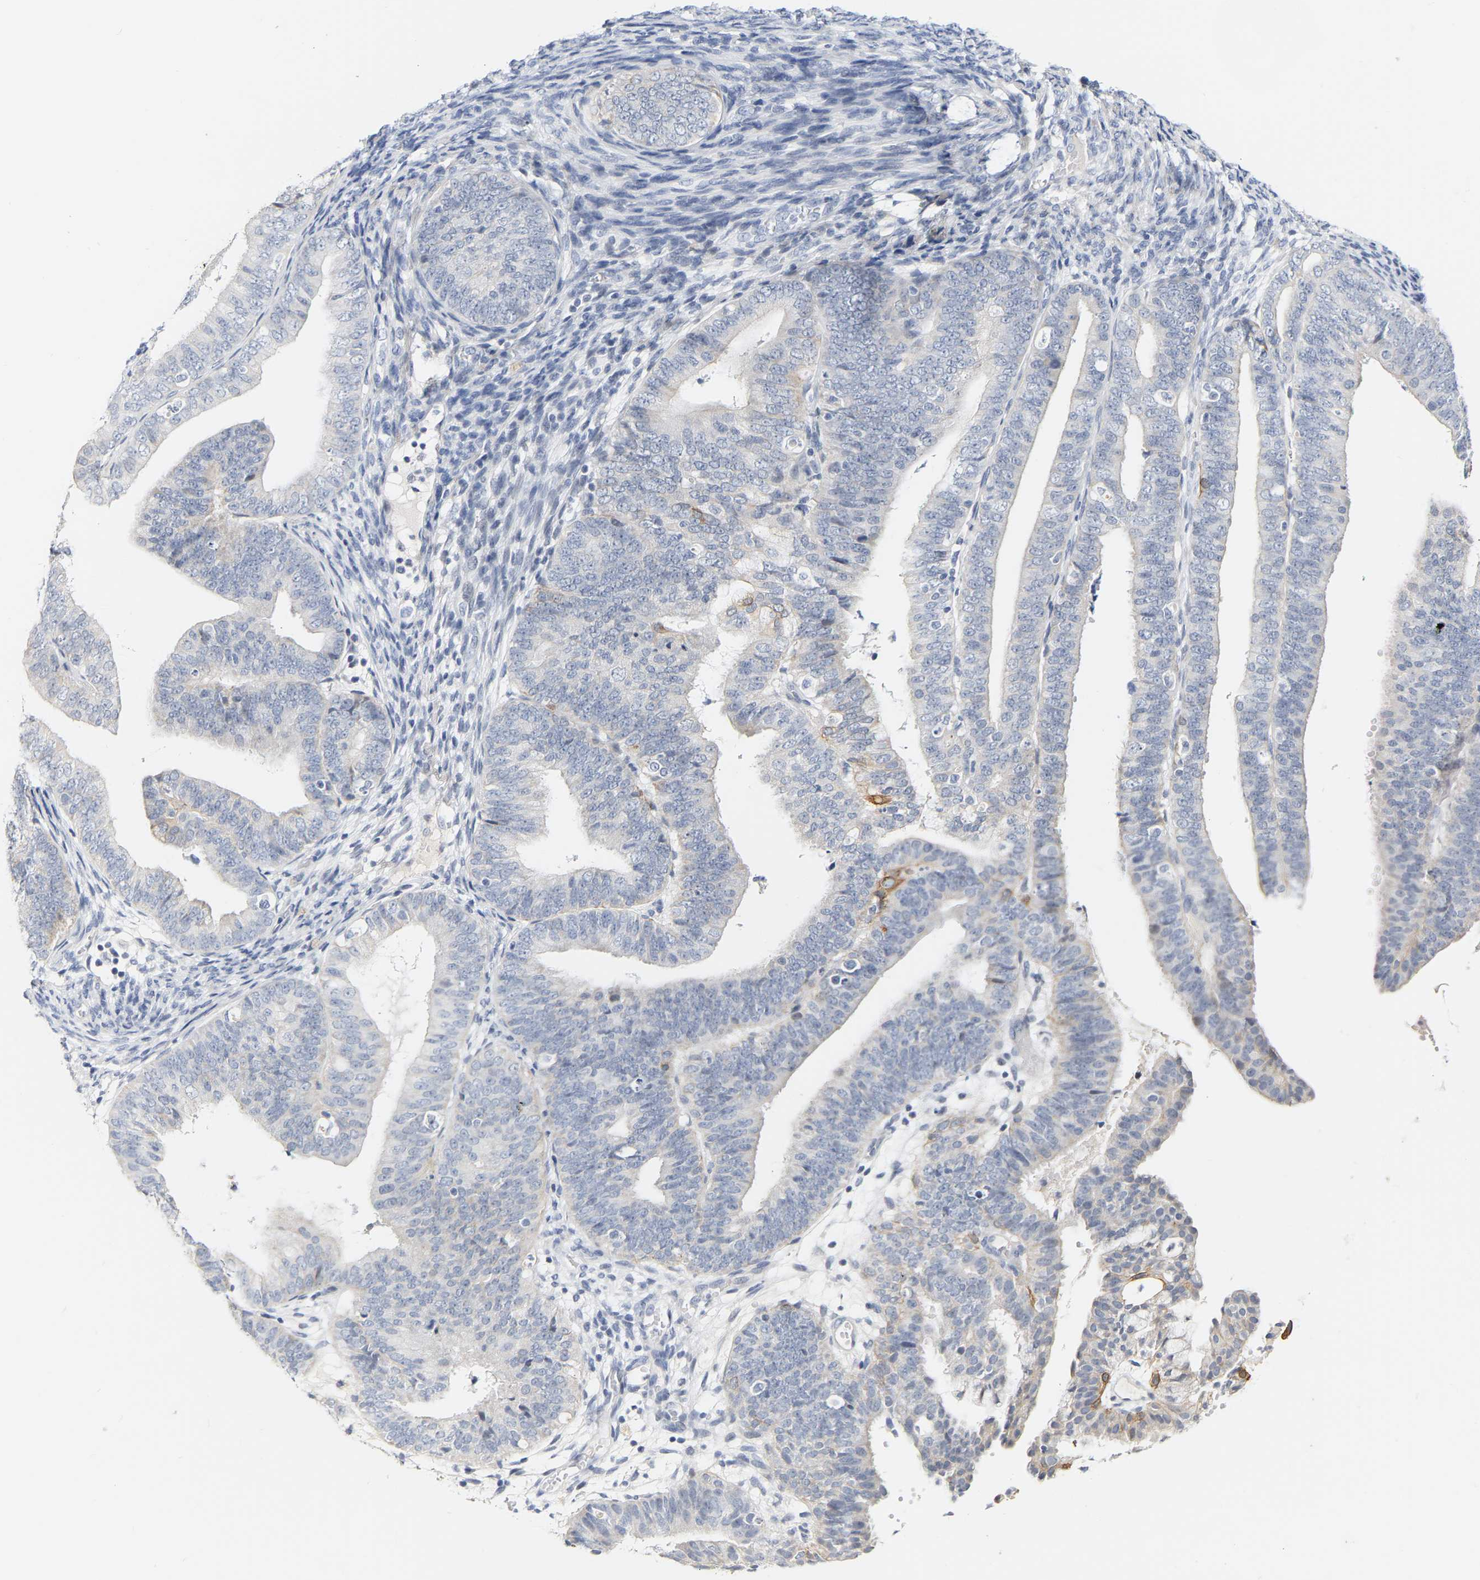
{"staining": {"intensity": "negative", "quantity": "none", "location": "none"}, "tissue": "endometrial cancer", "cell_type": "Tumor cells", "image_type": "cancer", "snomed": [{"axis": "morphology", "description": "Adenocarcinoma, NOS"}, {"axis": "topography", "description": "Endometrium"}], "caption": "Tumor cells are negative for brown protein staining in endometrial adenocarcinoma.", "gene": "KRT76", "patient": {"sex": "female", "age": 63}}